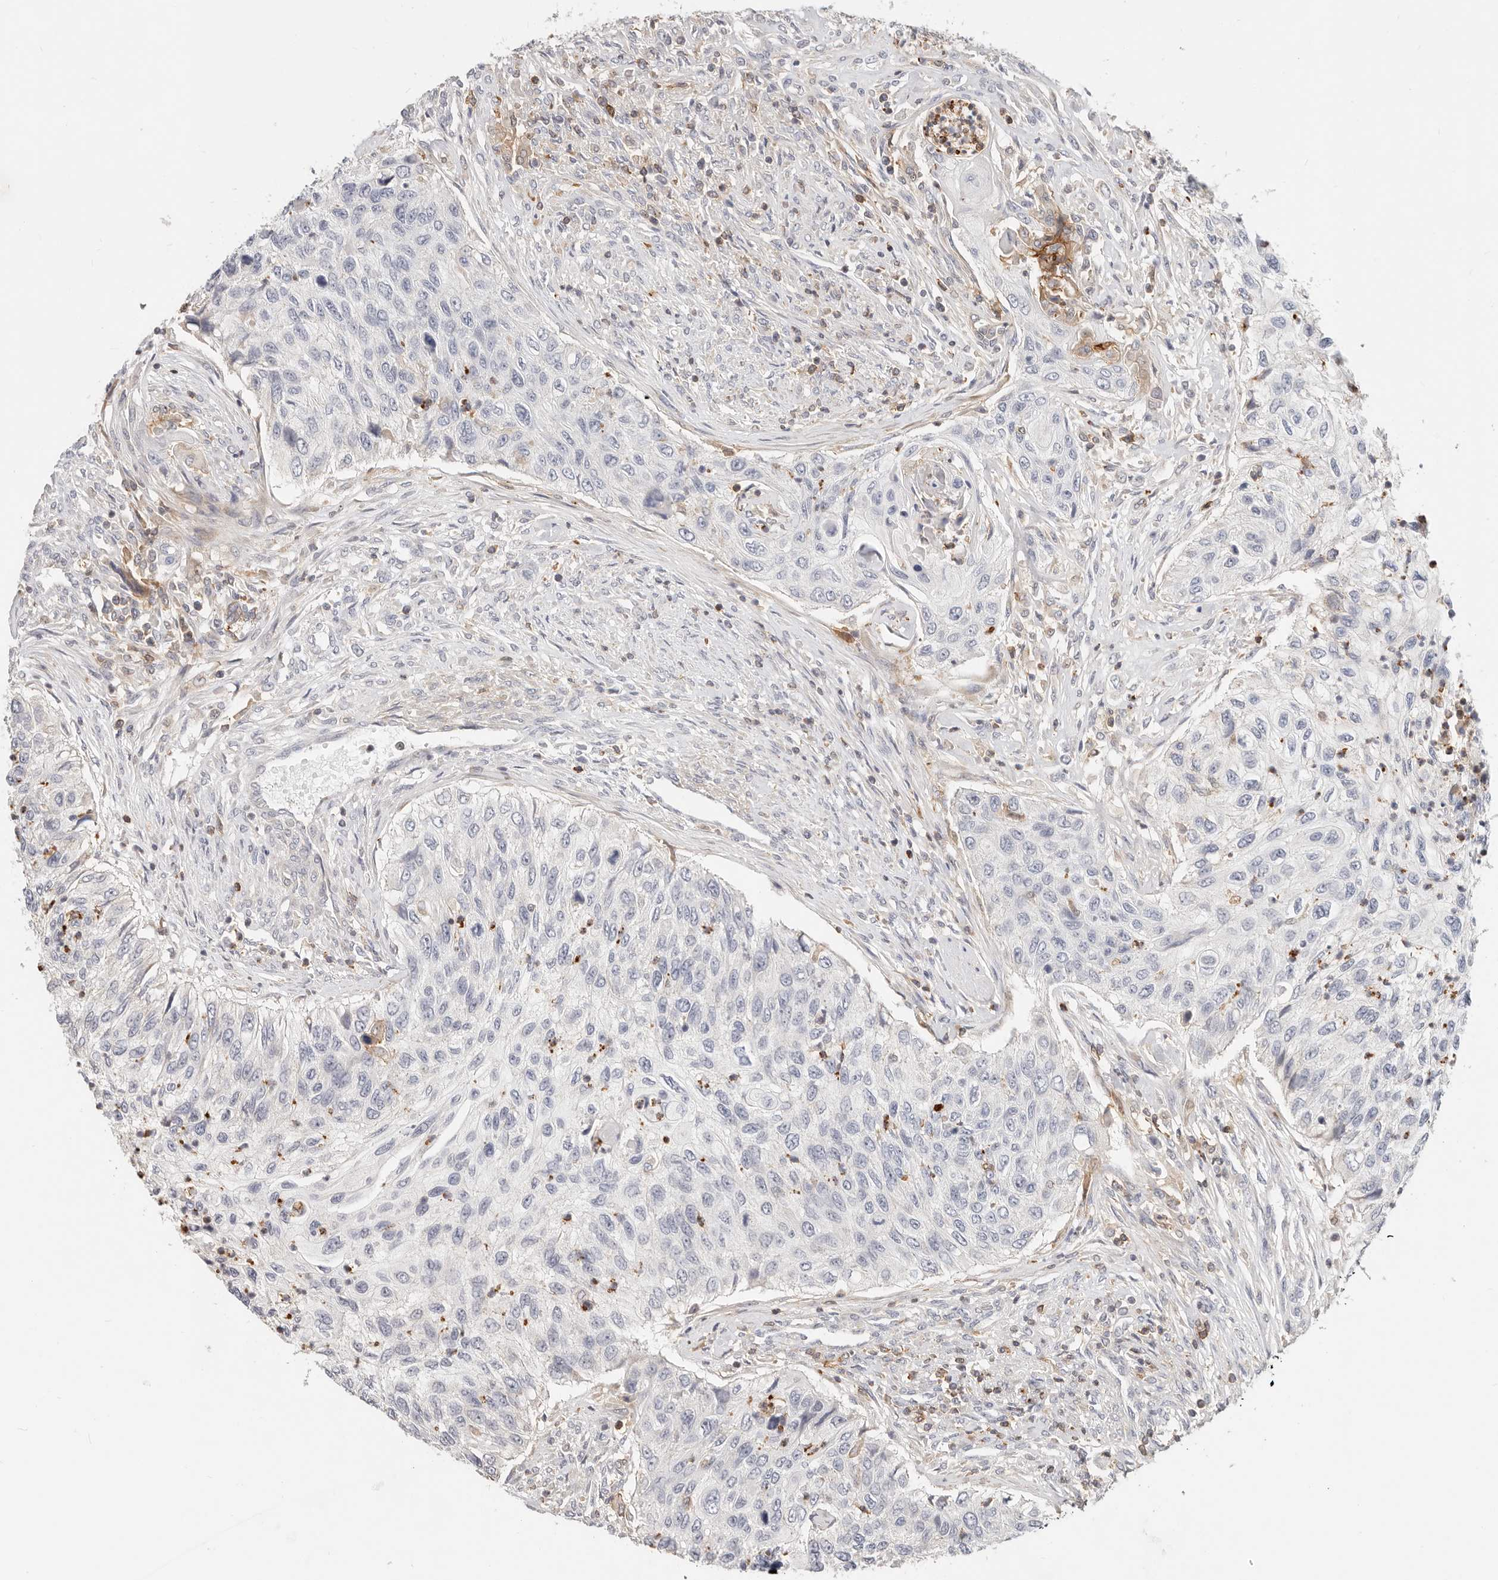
{"staining": {"intensity": "negative", "quantity": "none", "location": "none"}, "tissue": "urothelial cancer", "cell_type": "Tumor cells", "image_type": "cancer", "snomed": [{"axis": "morphology", "description": "Urothelial carcinoma, High grade"}, {"axis": "topography", "description": "Urinary bladder"}], "caption": "The immunohistochemistry (IHC) image has no significant expression in tumor cells of urothelial cancer tissue.", "gene": "TMEM63B", "patient": {"sex": "female", "age": 60}}